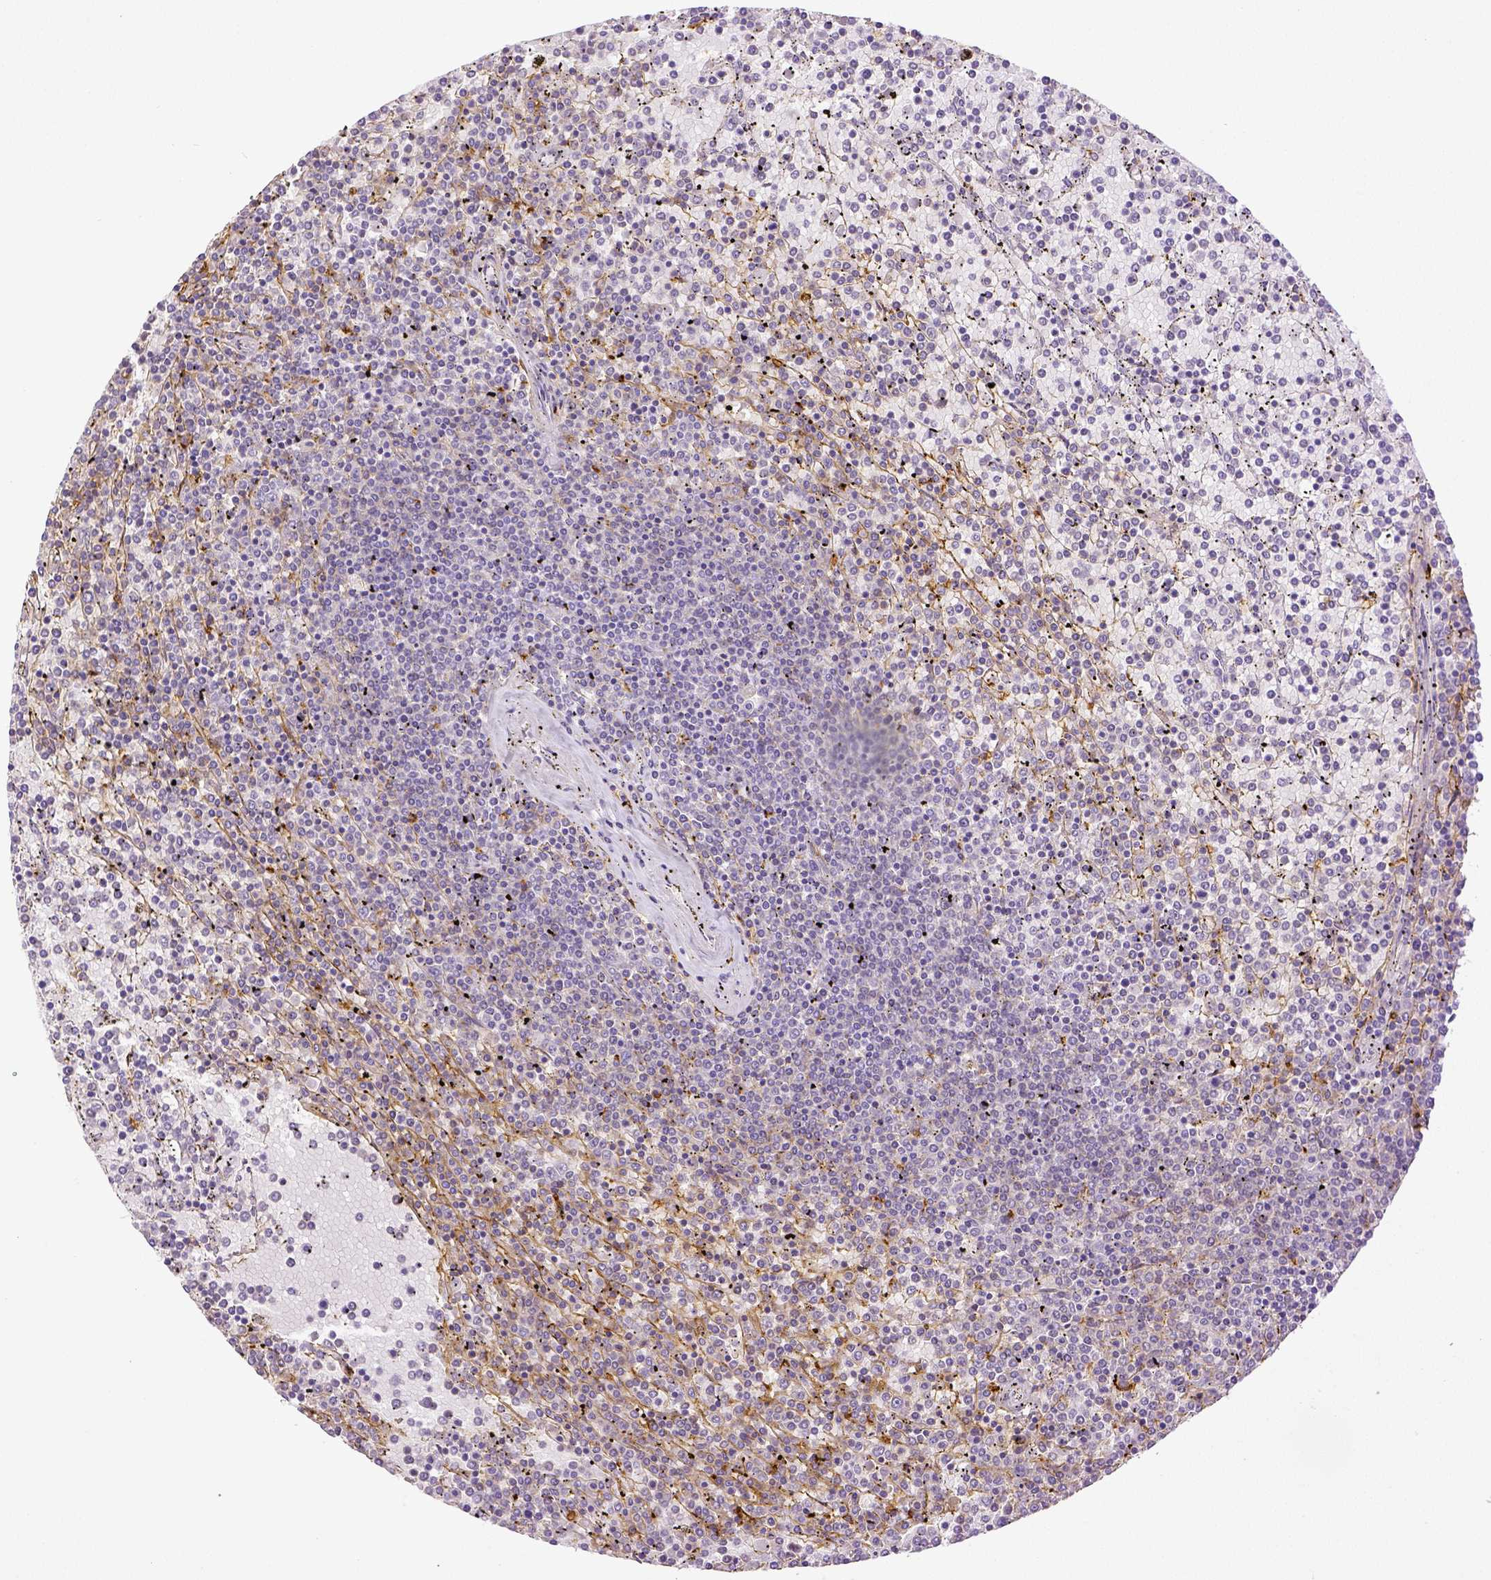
{"staining": {"intensity": "negative", "quantity": "none", "location": "none"}, "tissue": "lymphoma", "cell_type": "Tumor cells", "image_type": "cancer", "snomed": [{"axis": "morphology", "description": "Malignant lymphoma, non-Hodgkin's type, Low grade"}, {"axis": "topography", "description": "Spleen"}], "caption": "This is an immunohistochemistry photomicrograph of low-grade malignant lymphoma, non-Hodgkin's type. There is no positivity in tumor cells.", "gene": "THY1", "patient": {"sex": "female", "age": 77}}